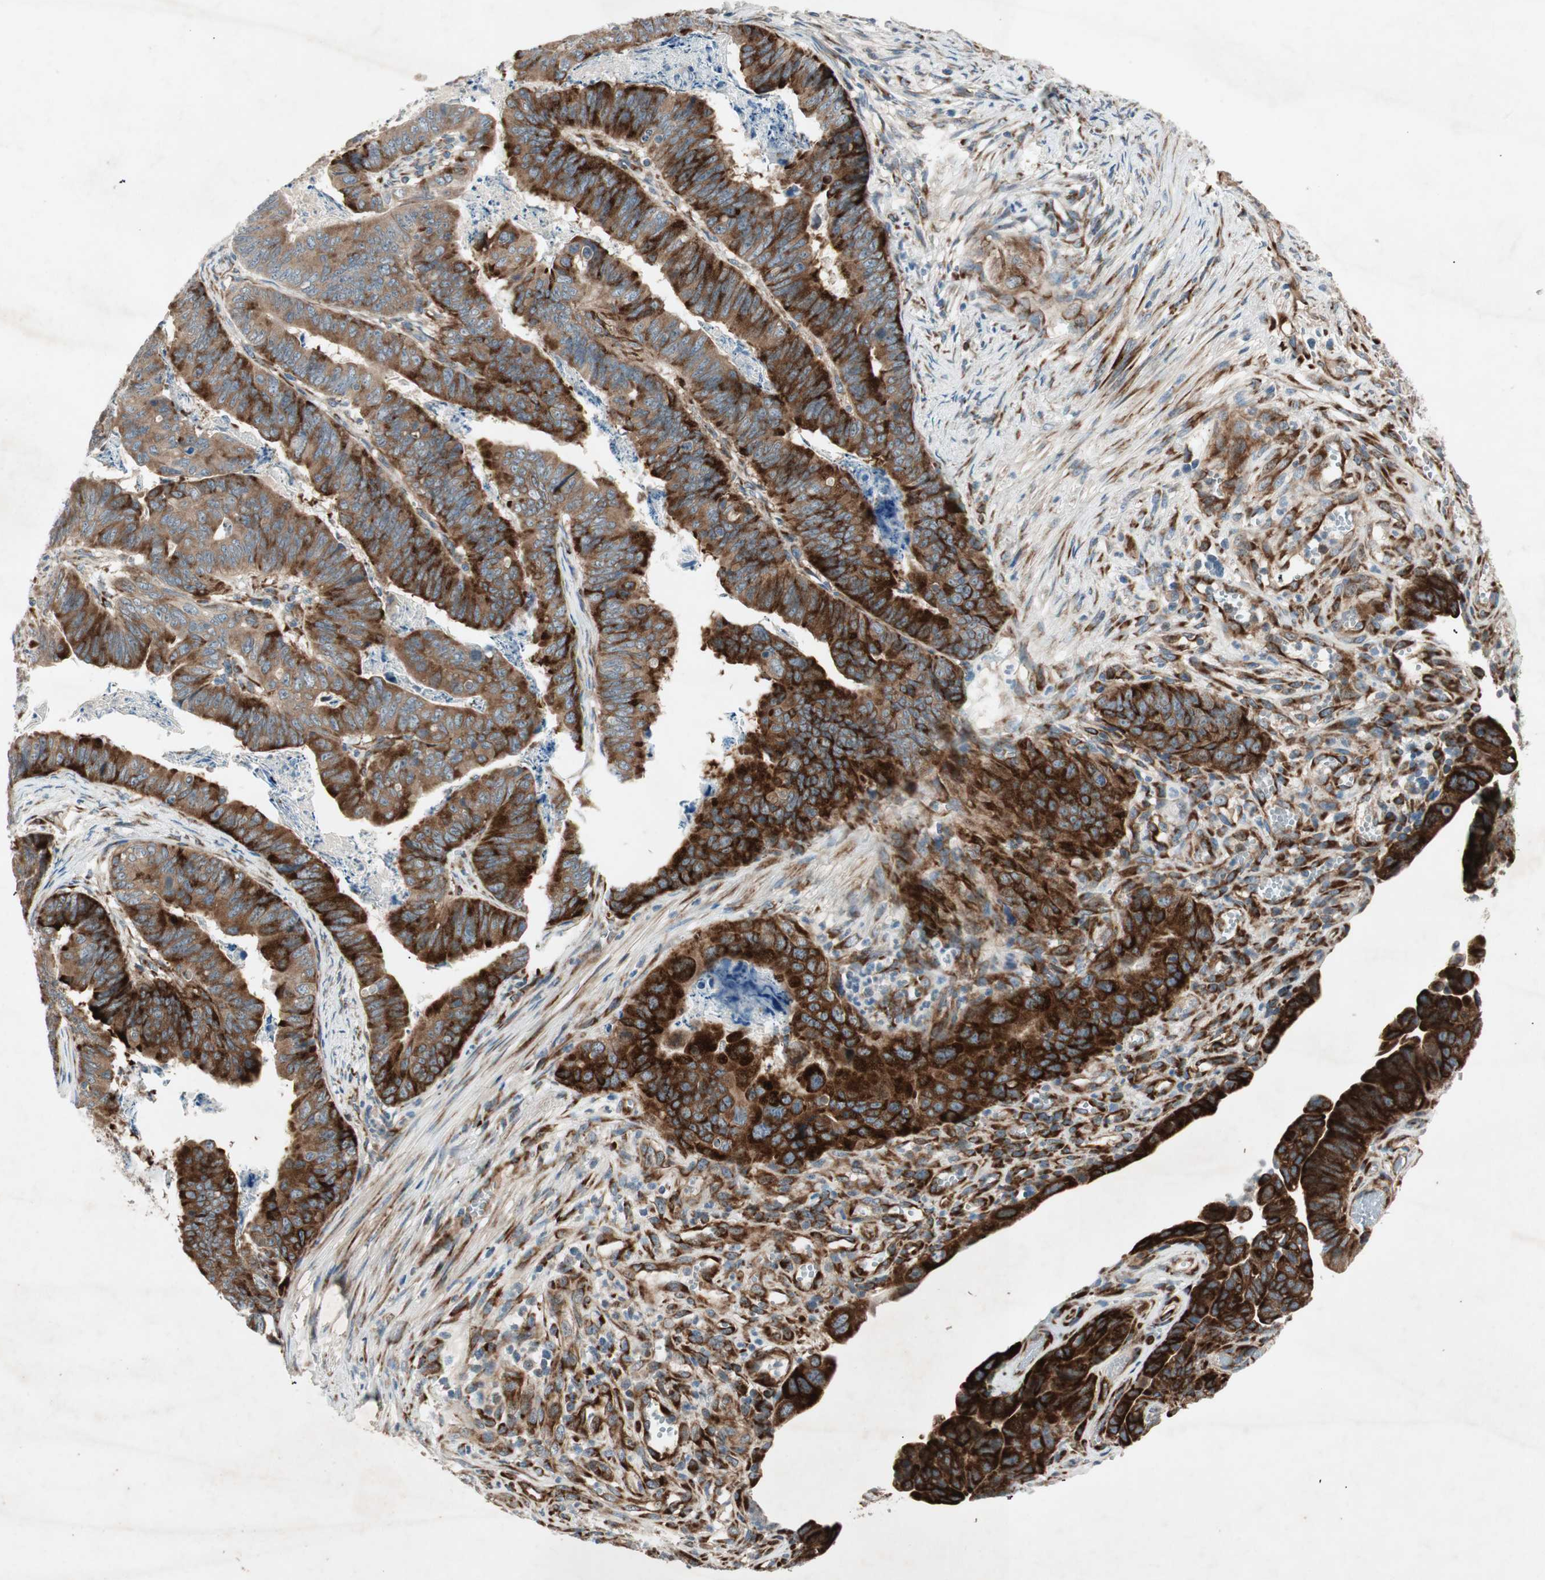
{"staining": {"intensity": "strong", "quantity": ">75%", "location": "cytoplasmic/membranous"}, "tissue": "stomach cancer", "cell_type": "Tumor cells", "image_type": "cancer", "snomed": [{"axis": "morphology", "description": "Adenocarcinoma, NOS"}, {"axis": "topography", "description": "Stomach, lower"}], "caption": "Immunohistochemistry (DAB (3,3'-diaminobenzidine)) staining of human stomach cancer (adenocarcinoma) exhibits strong cytoplasmic/membranous protein staining in approximately >75% of tumor cells.", "gene": "APOO", "patient": {"sex": "male", "age": 77}}